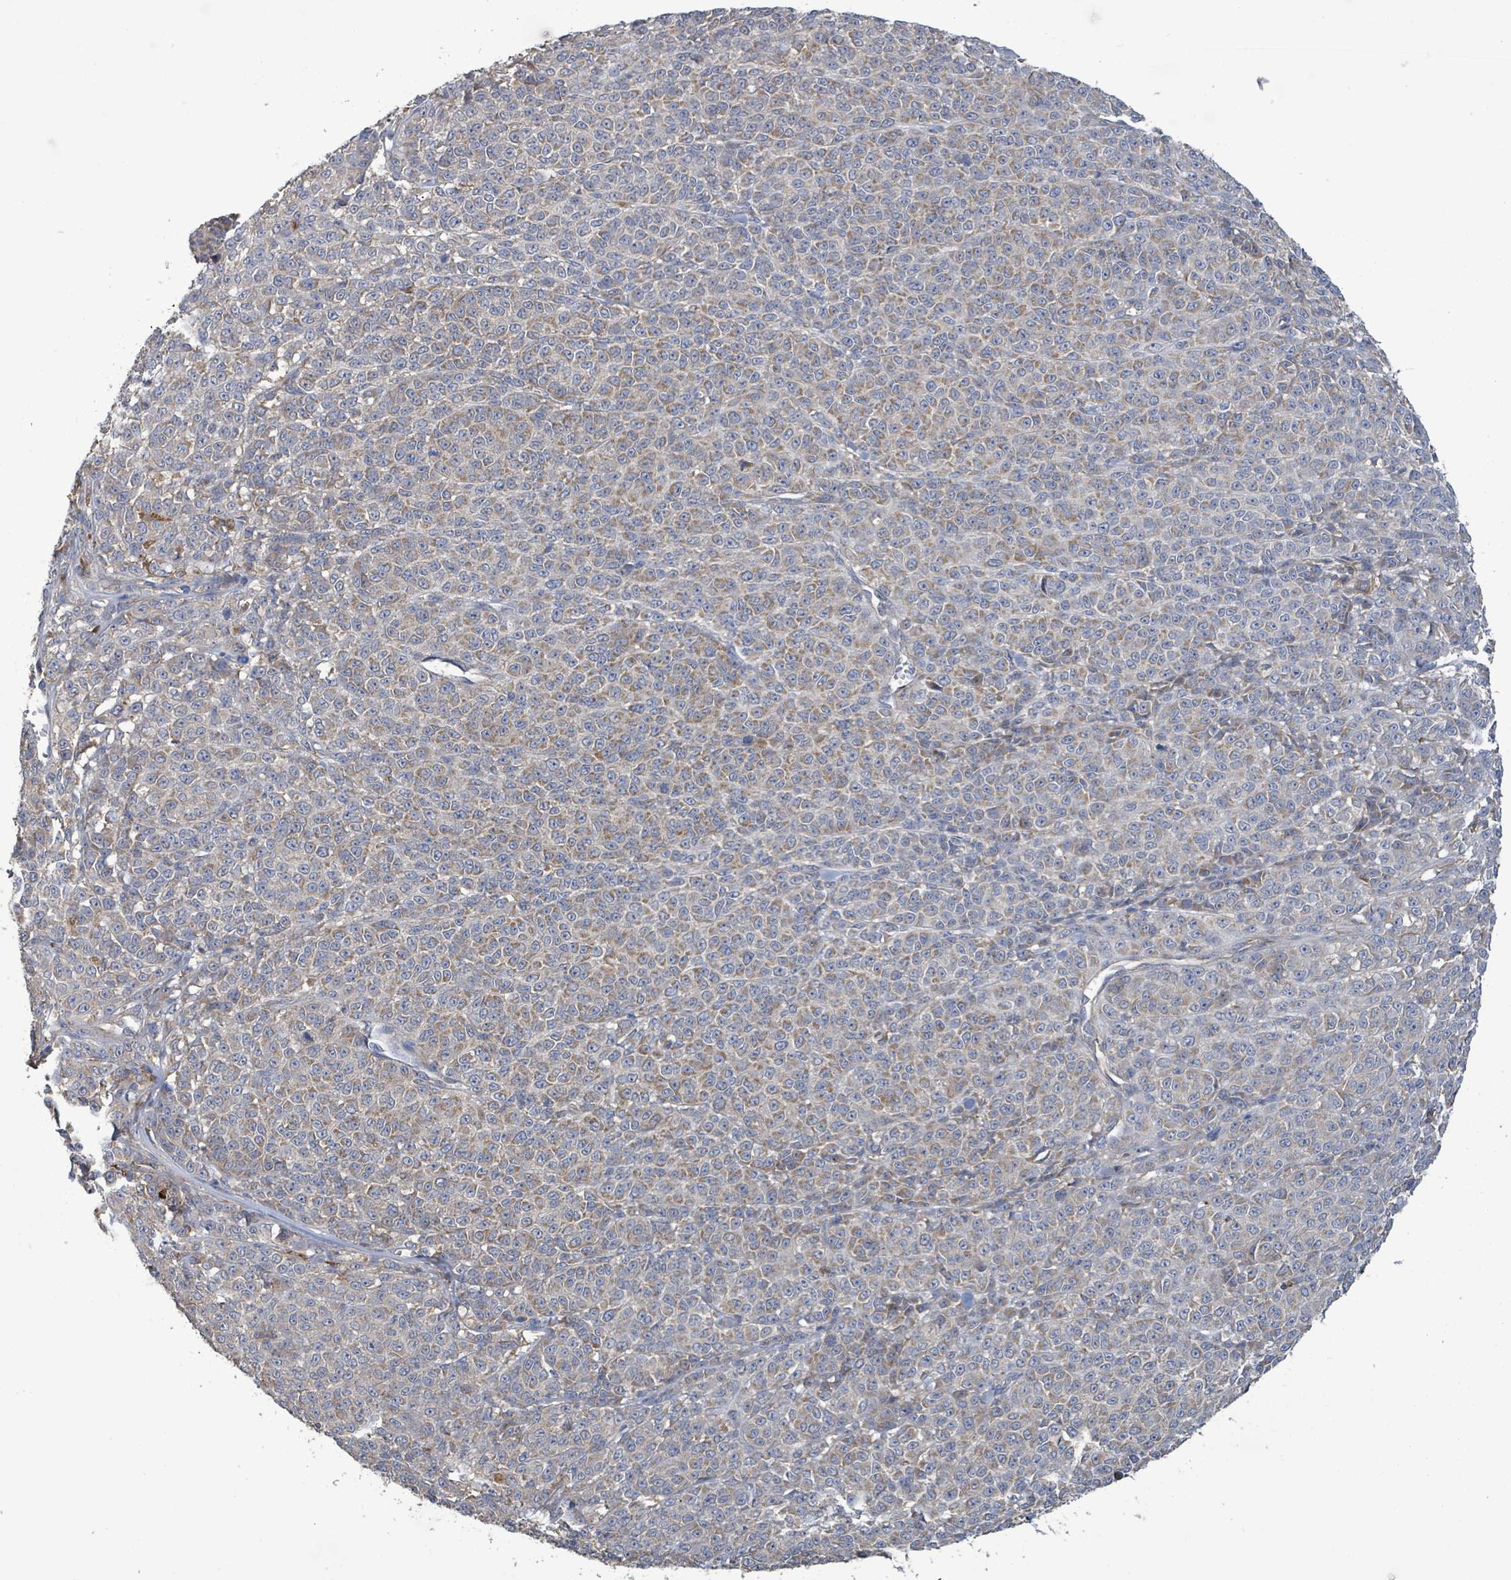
{"staining": {"intensity": "weak", "quantity": "25%-75%", "location": "cytoplasmic/membranous"}, "tissue": "melanoma", "cell_type": "Tumor cells", "image_type": "cancer", "snomed": [{"axis": "morphology", "description": "Normal tissue, NOS"}, {"axis": "morphology", "description": "Malignant melanoma, NOS"}, {"axis": "topography", "description": "Skin"}], "caption": "High-magnification brightfield microscopy of melanoma stained with DAB (brown) and counterstained with hematoxylin (blue). tumor cells exhibit weak cytoplasmic/membranous positivity is seen in approximately25%-75% of cells.", "gene": "PLAAT1", "patient": {"sex": "female", "age": 34}}